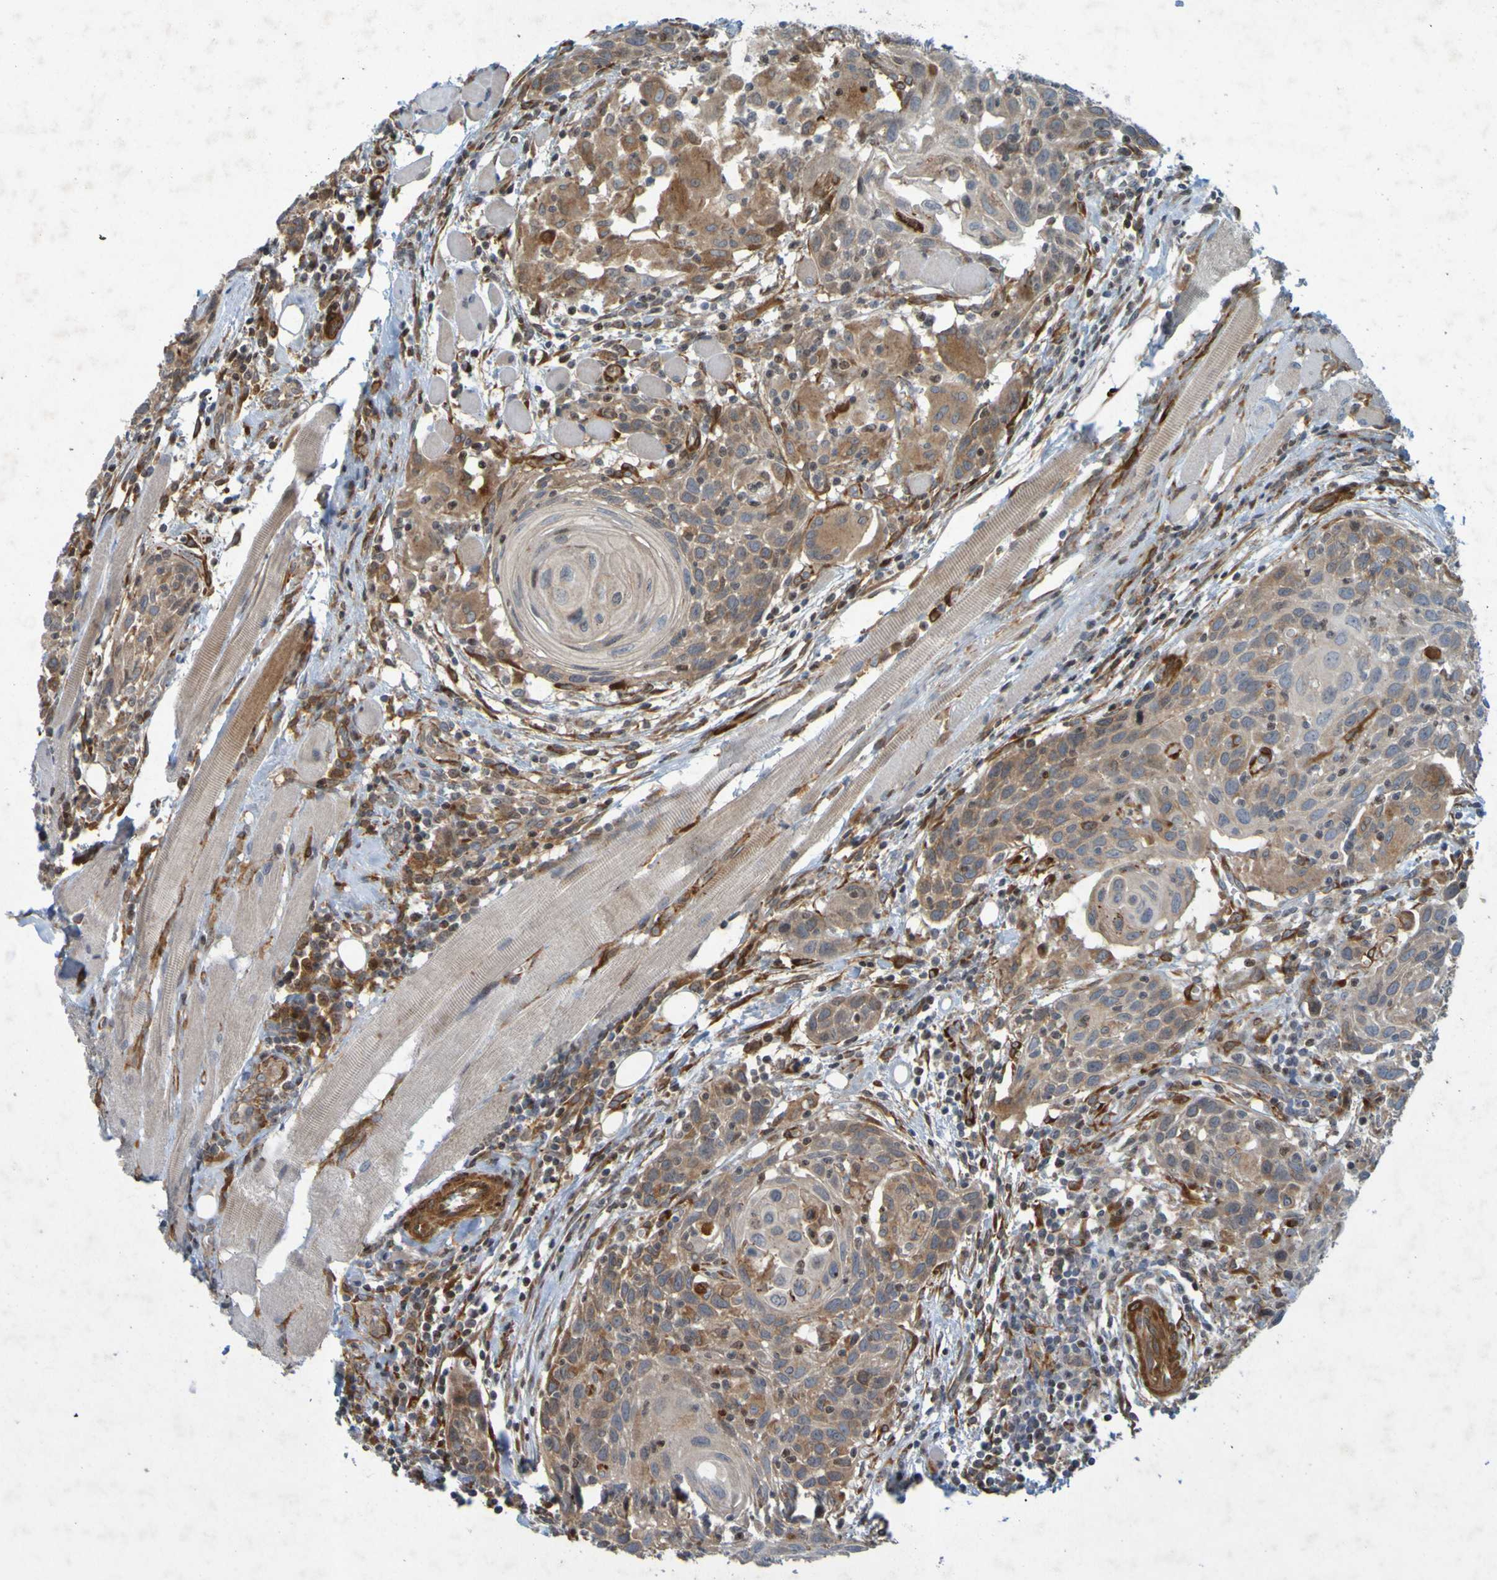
{"staining": {"intensity": "moderate", "quantity": ">75%", "location": "cytoplasmic/membranous"}, "tissue": "head and neck cancer", "cell_type": "Tumor cells", "image_type": "cancer", "snomed": [{"axis": "morphology", "description": "Squamous cell carcinoma, NOS"}, {"axis": "topography", "description": "Oral tissue"}, {"axis": "topography", "description": "Head-Neck"}], "caption": "Moderate cytoplasmic/membranous protein staining is identified in approximately >75% of tumor cells in head and neck cancer (squamous cell carcinoma).", "gene": "GUCY1A1", "patient": {"sex": "female", "age": 50}}